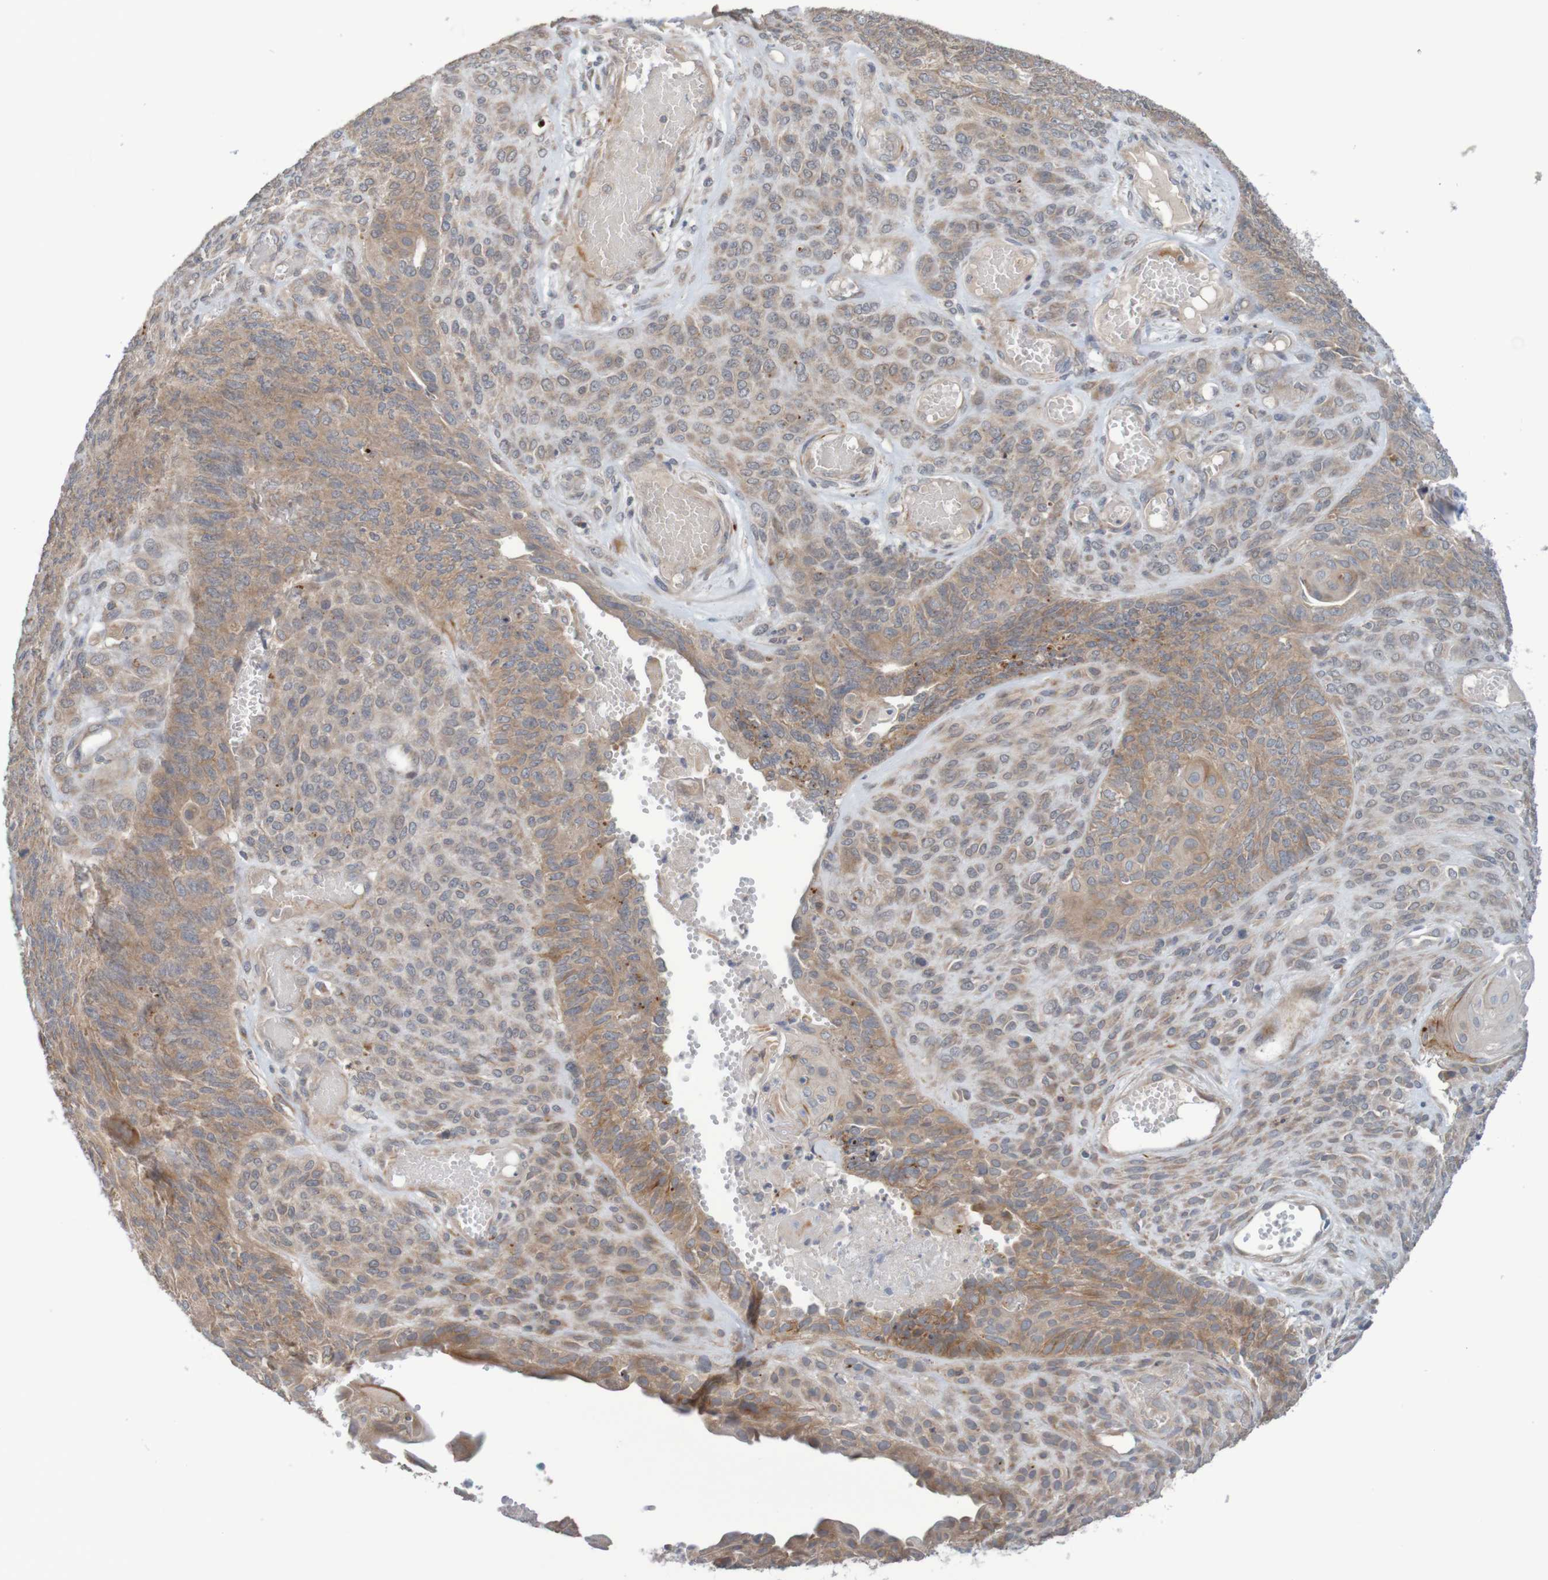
{"staining": {"intensity": "moderate", "quantity": "25%-75%", "location": "cytoplasmic/membranous"}, "tissue": "endometrial cancer", "cell_type": "Tumor cells", "image_type": "cancer", "snomed": [{"axis": "morphology", "description": "Adenocarcinoma, NOS"}, {"axis": "topography", "description": "Endometrium"}], "caption": "This micrograph shows immunohistochemistry (IHC) staining of adenocarcinoma (endometrial), with medium moderate cytoplasmic/membranous expression in about 25%-75% of tumor cells.", "gene": "ANKK1", "patient": {"sex": "female", "age": 32}}